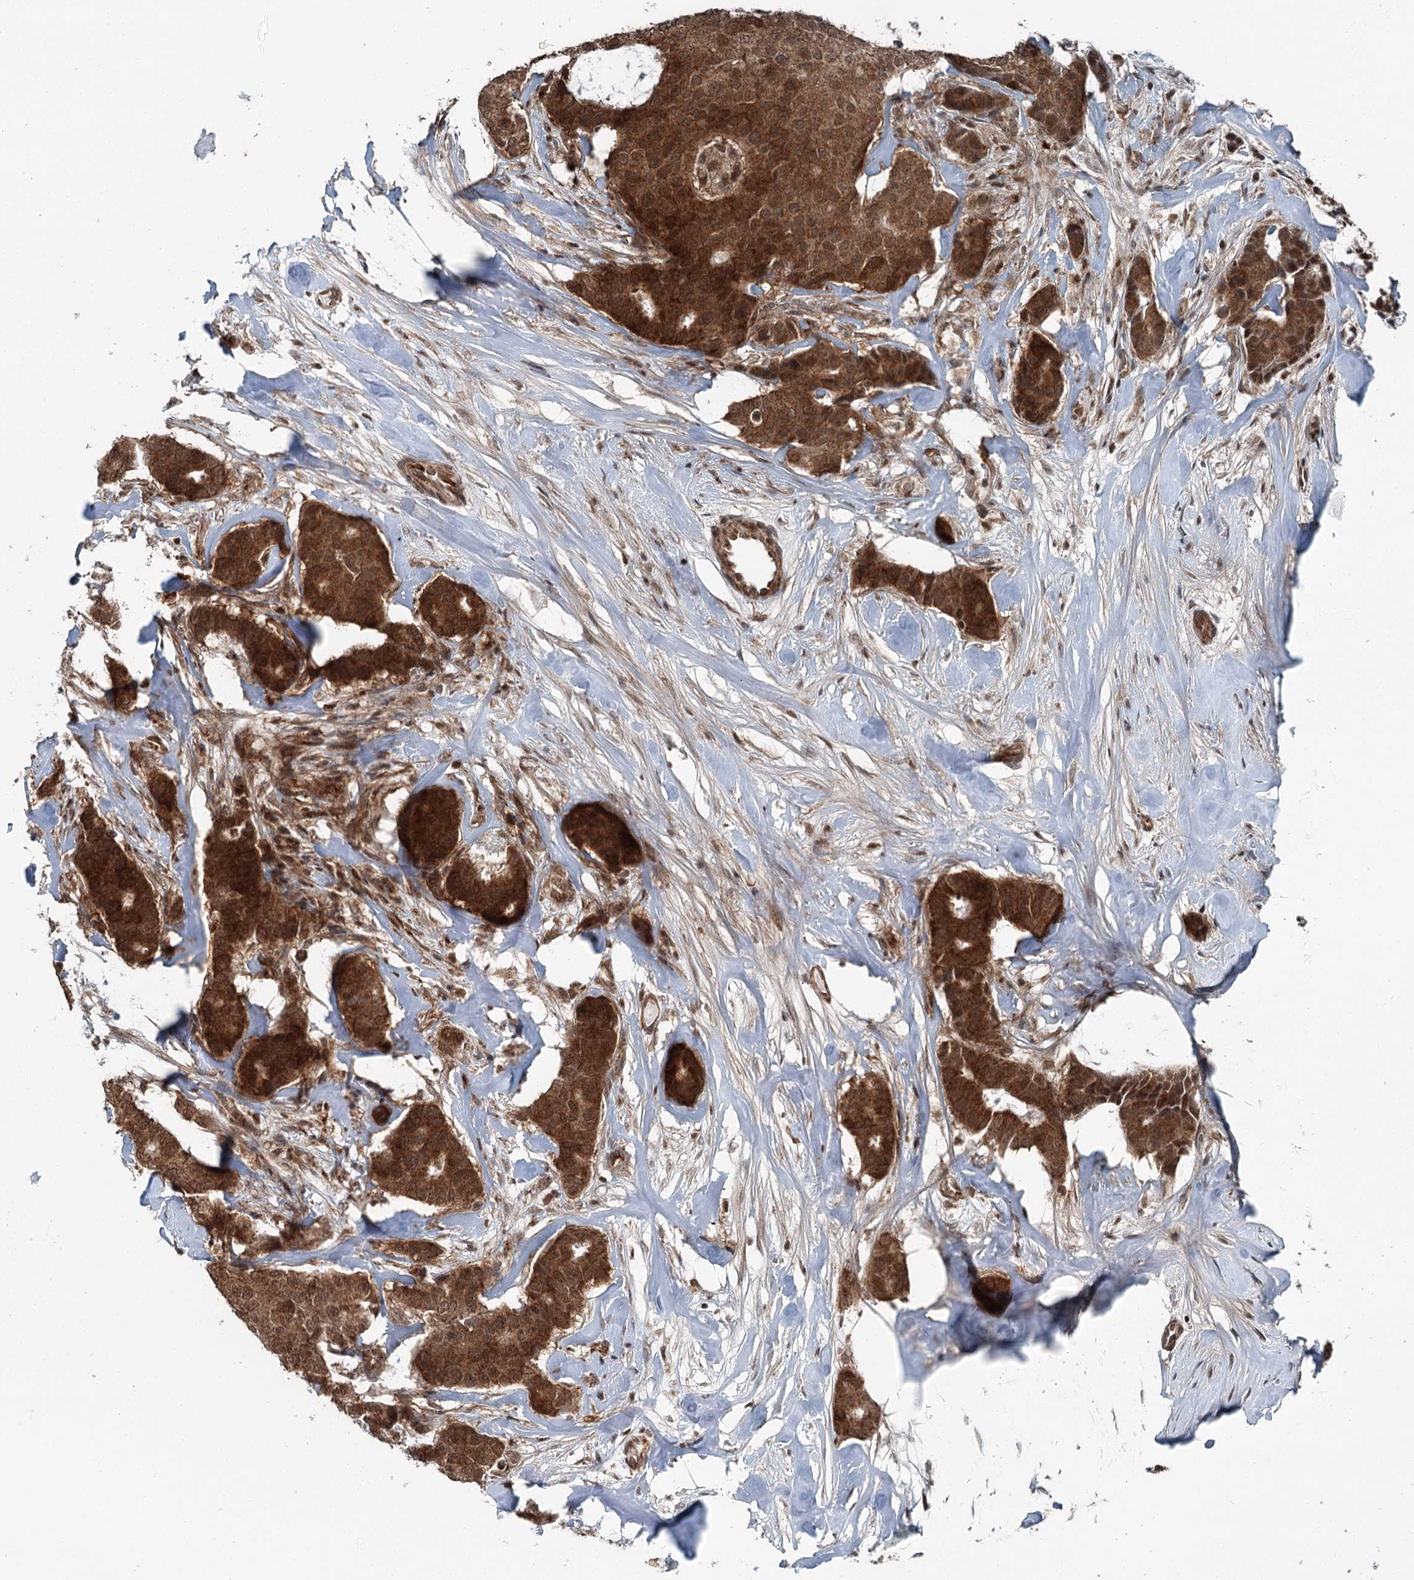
{"staining": {"intensity": "strong", "quantity": ">75%", "location": "cytoplasmic/membranous"}, "tissue": "breast cancer", "cell_type": "Tumor cells", "image_type": "cancer", "snomed": [{"axis": "morphology", "description": "Duct carcinoma"}, {"axis": "topography", "description": "Breast"}], "caption": "Immunohistochemistry (IHC) image of human breast invasive ductal carcinoma stained for a protein (brown), which shows high levels of strong cytoplasmic/membranous expression in approximately >75% of tumor cells.", "gene": "WAPL", "patient": {"sex": "female", "age": 75}}